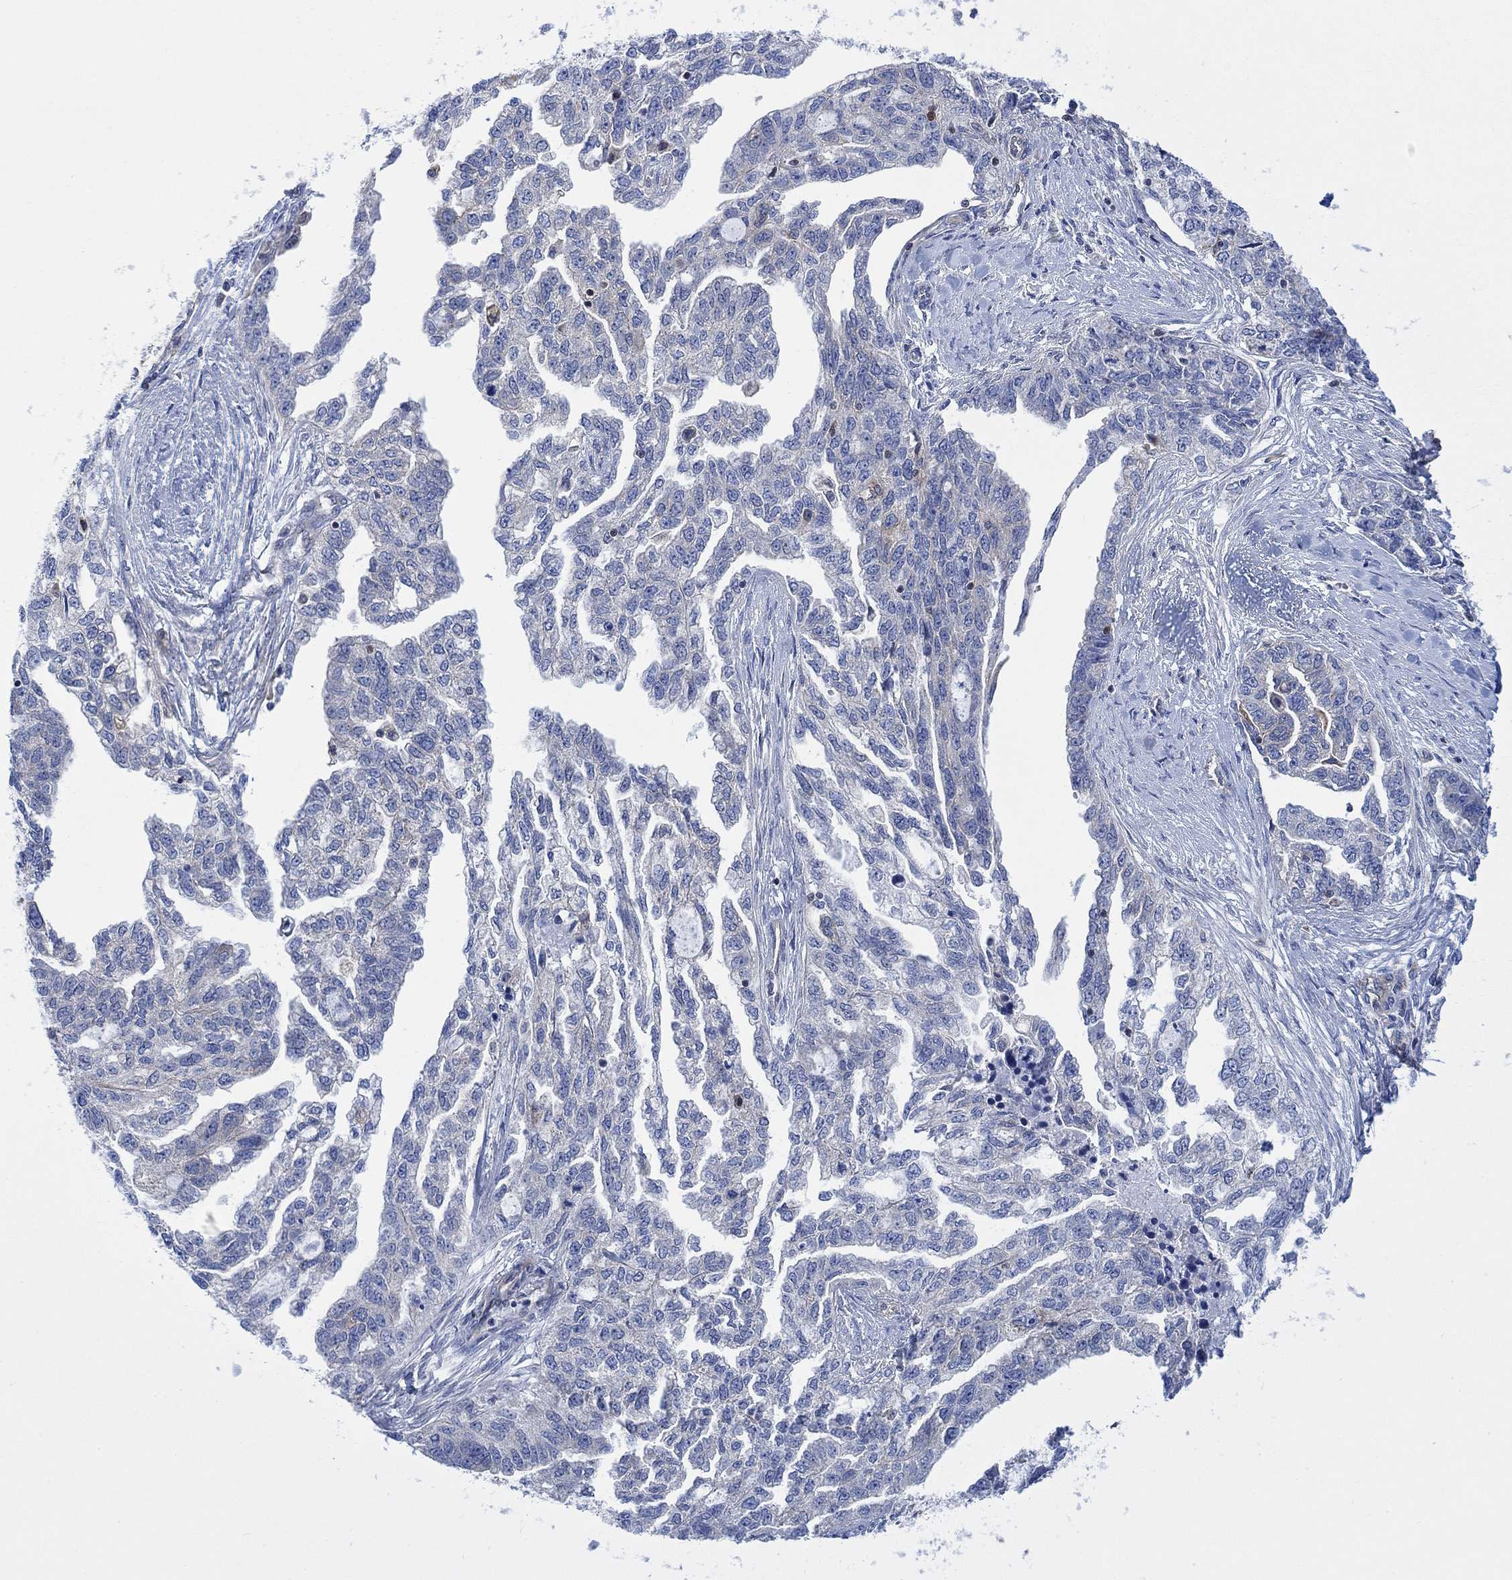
{"staining": {"intensity": "negative", "quantity": "none", "location": "none"}, "tissue": "ovarian cancer", "cell_type": "Tumor cells", "image_type": "cancer", "snomed": [{"axis": "morphology", "description": "Cystadenocarcinoma, serous, NOS"}, {"axis": "topography", "description": "Ovary"}], "caption": "Immunohistochemistry (IHC) photomicrograph of human serous cystadenocarcinoma (ovarian) stained for a protein (brown), which exhibits no staining in tumor cells.", "gene": "GBP5", "patient": {"sex": "female", "age": 51}}